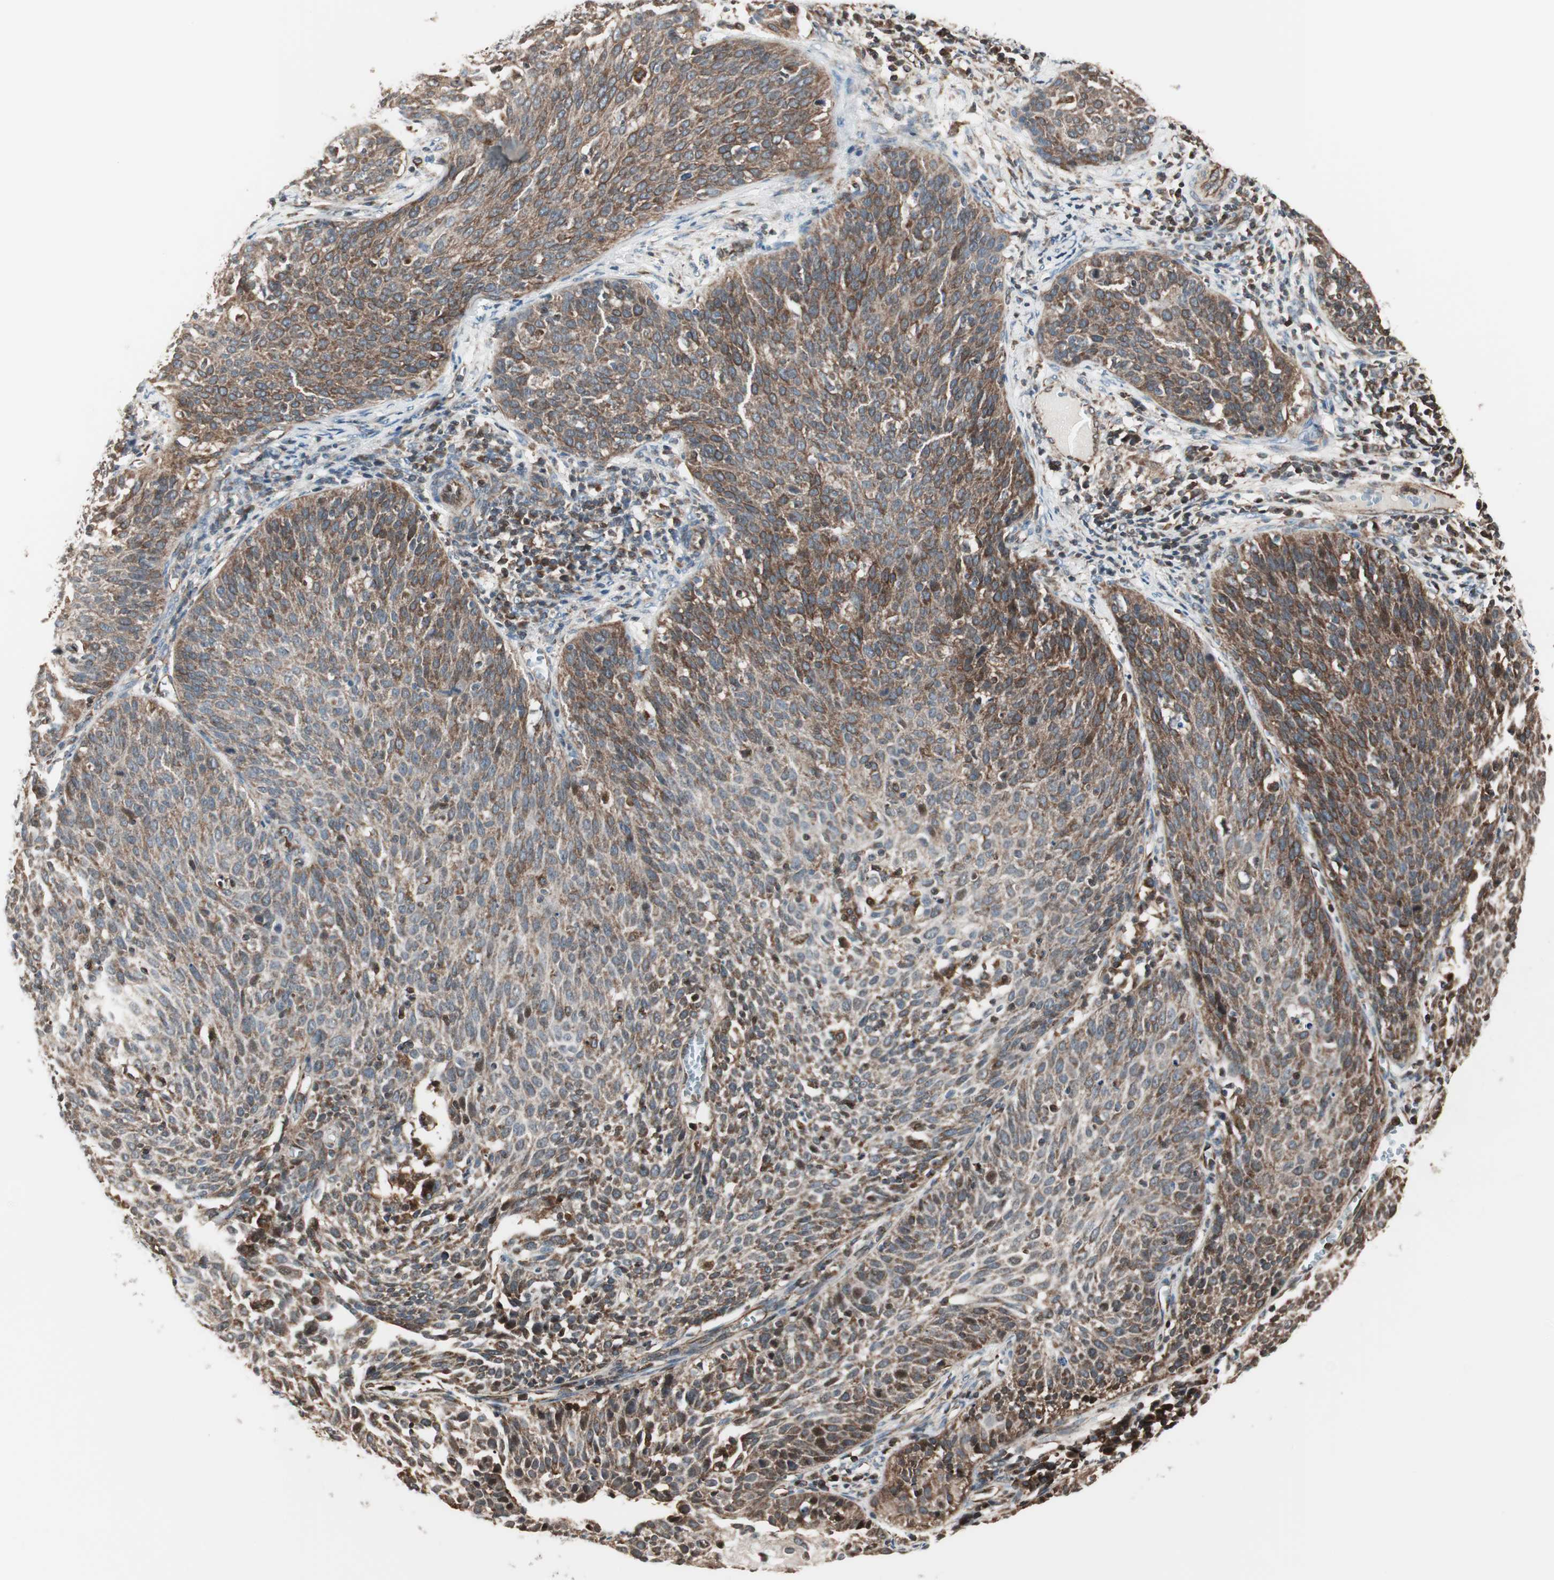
{"staining": {"intensity": "moderate", "quantity": ">75%", "location": "cytoplasmic/membranous"}, "tissue": "cervical cancer", "cell_type": "Tumor cells", "image_type": "cancer", "snomed": [{"axis": "morphology", "description": "Squamous cell carcinoma, NOS"}, {"axis": "topography", "description": "Cervix"}], "caption": "An immunohistochemistry histopathology image of neoplastic tissue is shown. Protein staining in brown highlights moderate cytoplasmic/membranous positivity in cervical cancer within tumor cells.", "gene": "MAD2L2", "patient": {"sex": "female", "age": 38}}